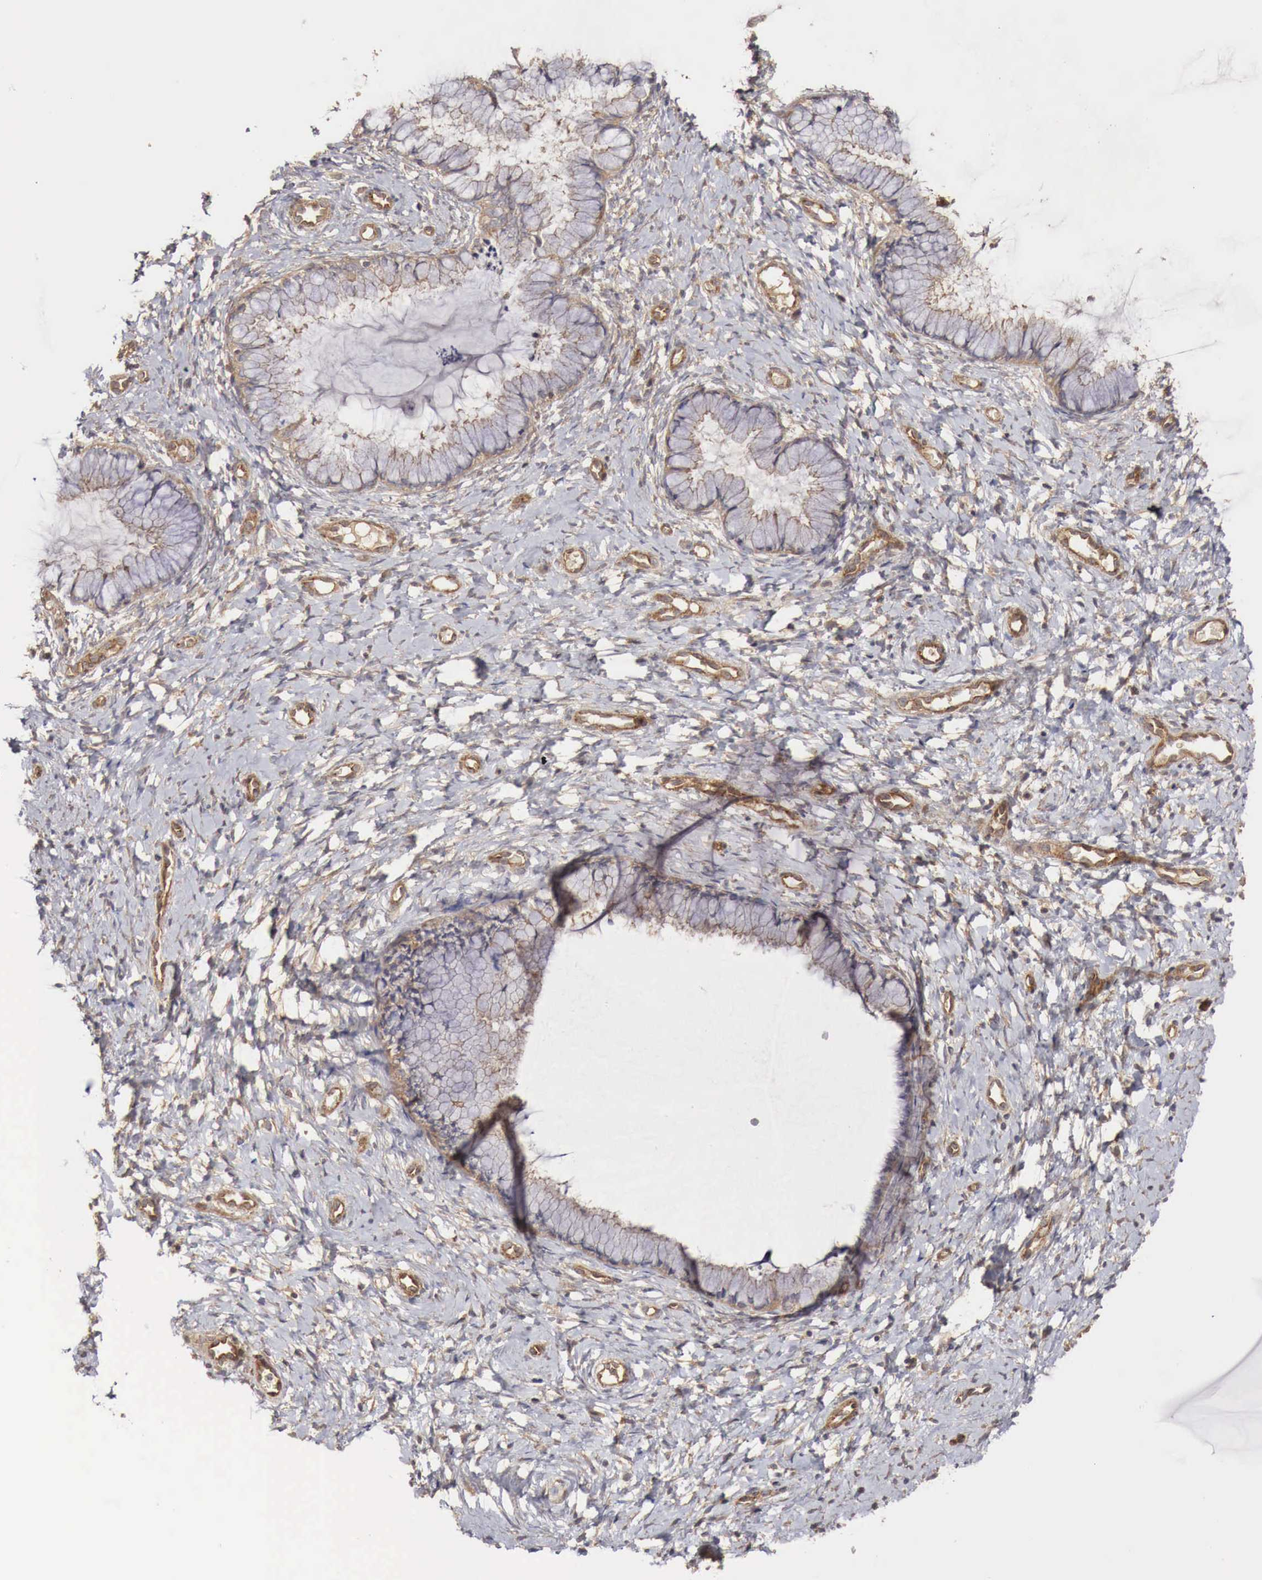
{"staining": {"intensity": "weak", "quantity": "25%-75%", "location": "cytoplasmic/membranous"}, "tissue": "cervix", "cell_type": "Glandular cells", "image_type": "normal", "snomed": [{"axis": "morphology", "description": "Normal tissue, NOS"}, {"axis": "topography", "description": "Cervix"}], "caption": "Cervix stained with IHC exhibits weak cytoplasmic/membranous staining in about 25%-75% of glandular cells.", "gene": "ARMCX4", "patient": {"sex": "female", "age": 53}}